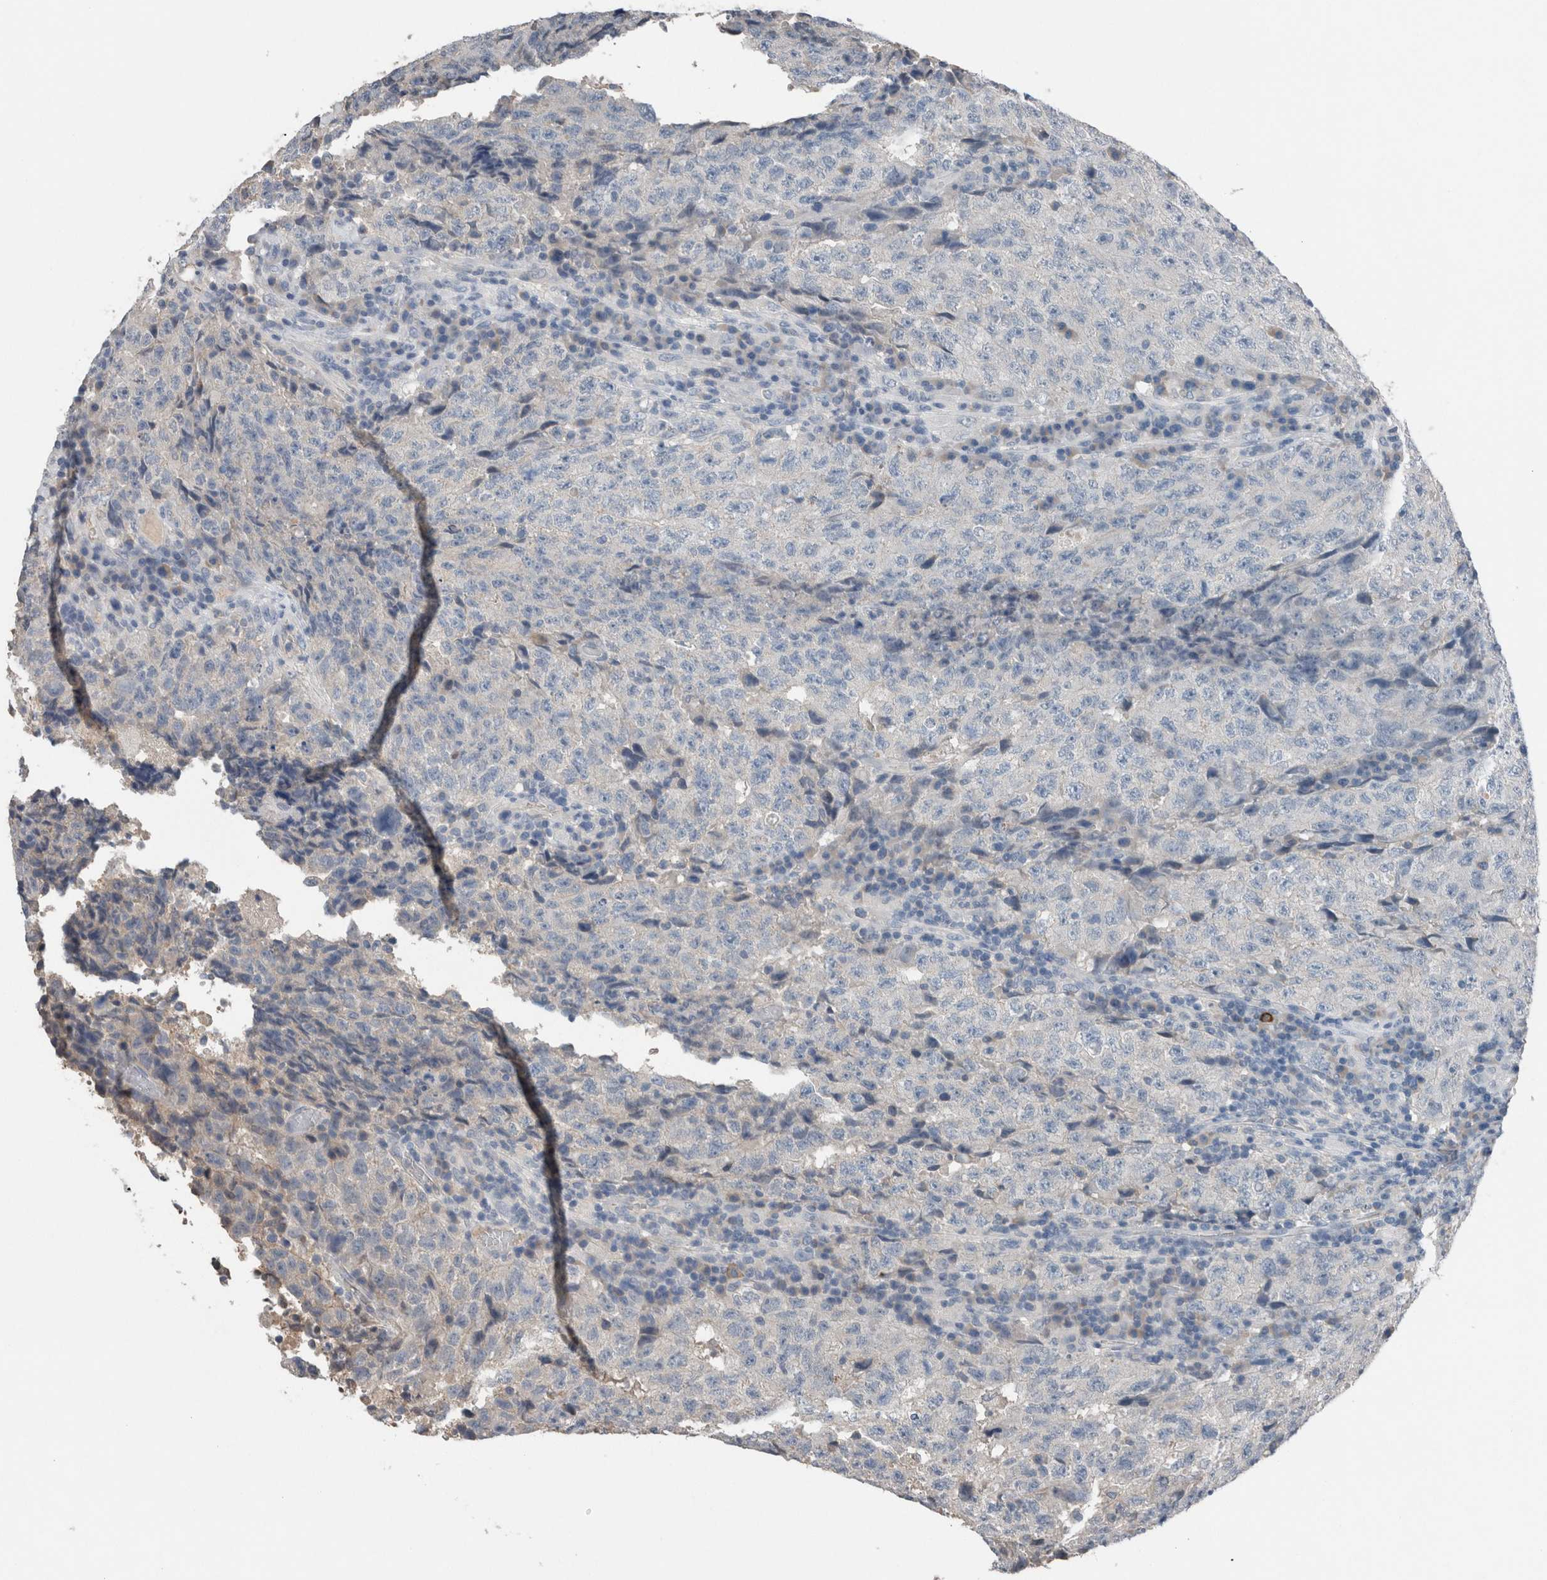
{"staining": {"intensity": "negative", "quantity": "none", "location": "none"}, "tissue": "testis cancer", "cell_type": "Tumor cells", "image_type": "cancer", "snomed": [{"axis": "morphology", "description": "Necrosis, NOS"}, {"axis": "morphology", "description": "Carcinoma, Embryonal, NOS"}, {"axis": "topography", "description": "Testis"}], "caption": "This is an immunohistochemistry (IHC) photomicrograph of human testis cancer. There is no expression in tumor cells.", "gene": "CRNN", "patient": {"sex": "male", "age": 19}}